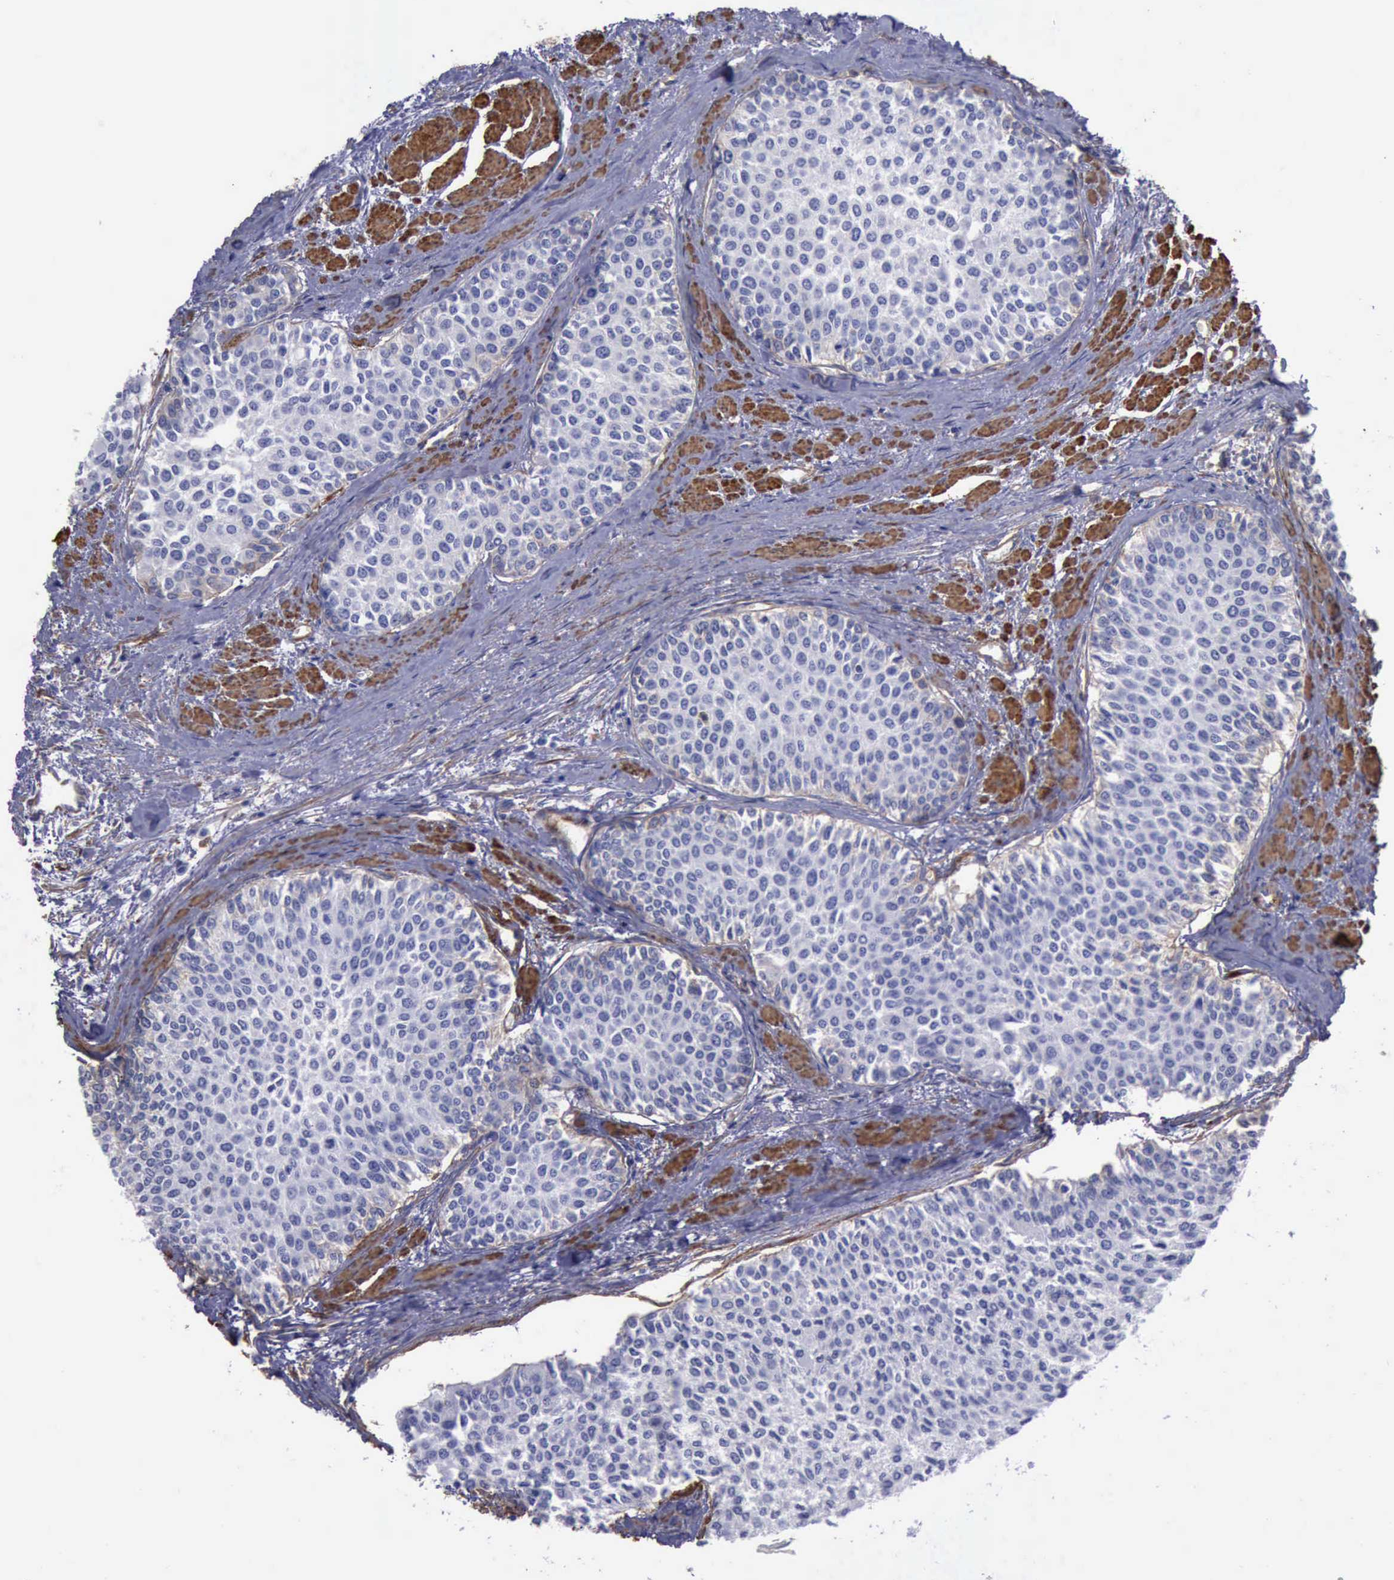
{"staining": {"intensity": "weak", "quantity": "<25%", "location": "cytoplasmic/membranous"}, "tissue": "urothelial cancer", "cell_type": "Tumor cells", "image_type": "cancer", "snomed": [{"axis": "morphology", "description": "Urothelial carcinoma, Low grade"}, {"axis": "topography", "description": "Urinary bladder"}], "caption": "IHC of human urothelial cancer exhibits no positivity in tumor cells.", "gene": "FLNA", "patient": {"sex": "female", "age": 73}}